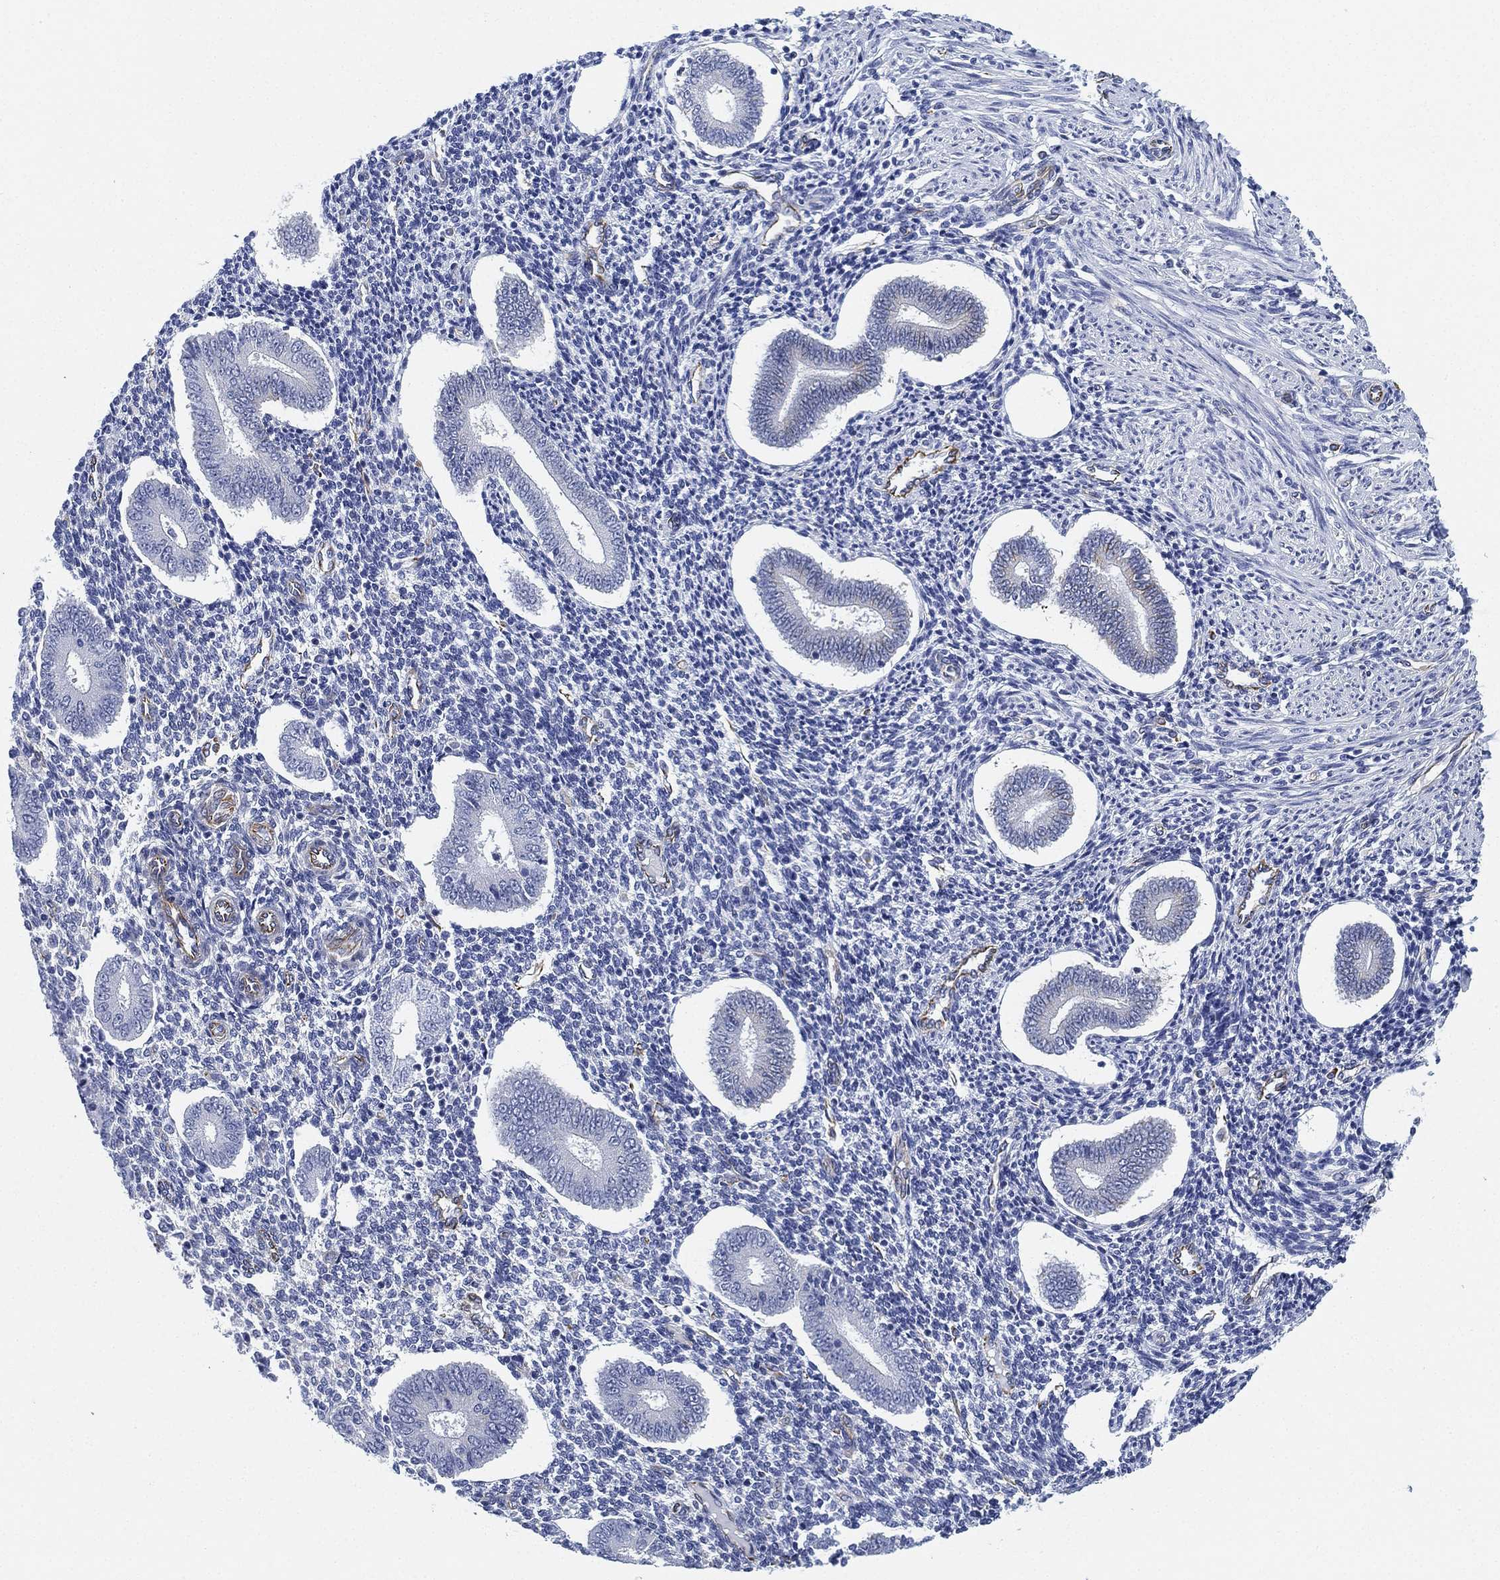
{"staining": {"intensity": "negative", "quantity": "none", "location": "none"}, "tissue": "endometrium", "cell_type": "Cells in endometrial stroma", "image_type": "normal", "snomed": [{"axis": "morphology", "description": "Normal tissue, NOS"}, {"axis": "topography", "description": "Endometrium"}], "caption": "DAB immunohistochemical staining of normal endometrium reveals no significant staining in cells in endometrial stroma.", "gene": "PSKH2", "patient": {"sex": "female", "age": 40}}